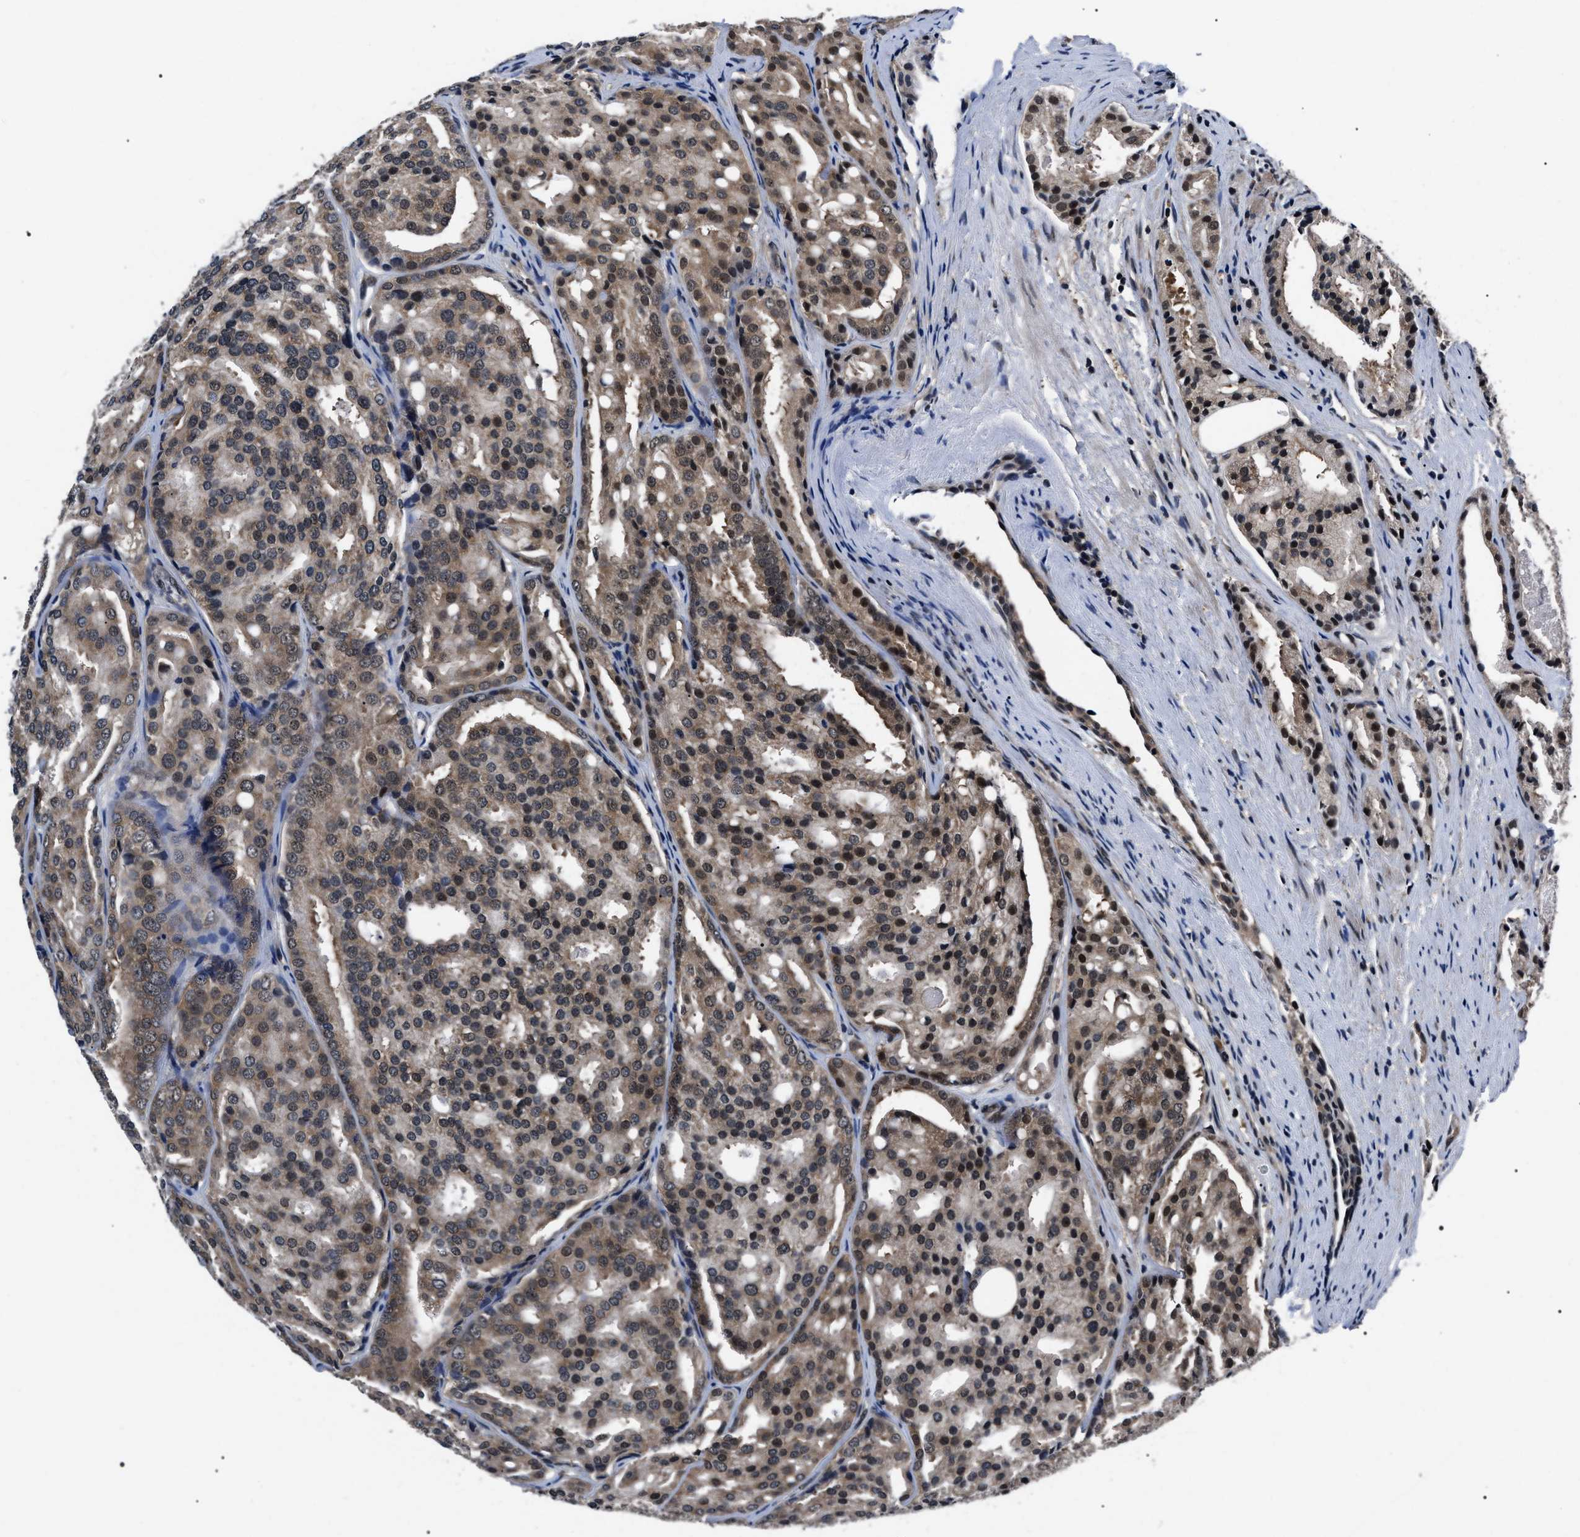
{"staining": {"intensity": "moderate", "quantity": ">75%", "location": "cytoplasmic/membranous,nuclear"}, "tissue": "prostate cancer", "cell_type": "Tumor cells", "image_type": "cancer", "snomed": [{"axis": "morphology", "description": "Adenocarcinoma, High grade"}, {"axis": "topography", "description": "Prostate"}], "caption": "There is medium levels of moderate cytoplasmic/membranous and nuclear expression in tumor cells of prostate high-grade adenocarcinoma, as demonstrated by immunohistochemical staining (brown color).", "gene": "CSNK2A1", "patient": {"sex": "male", "age": 64}}